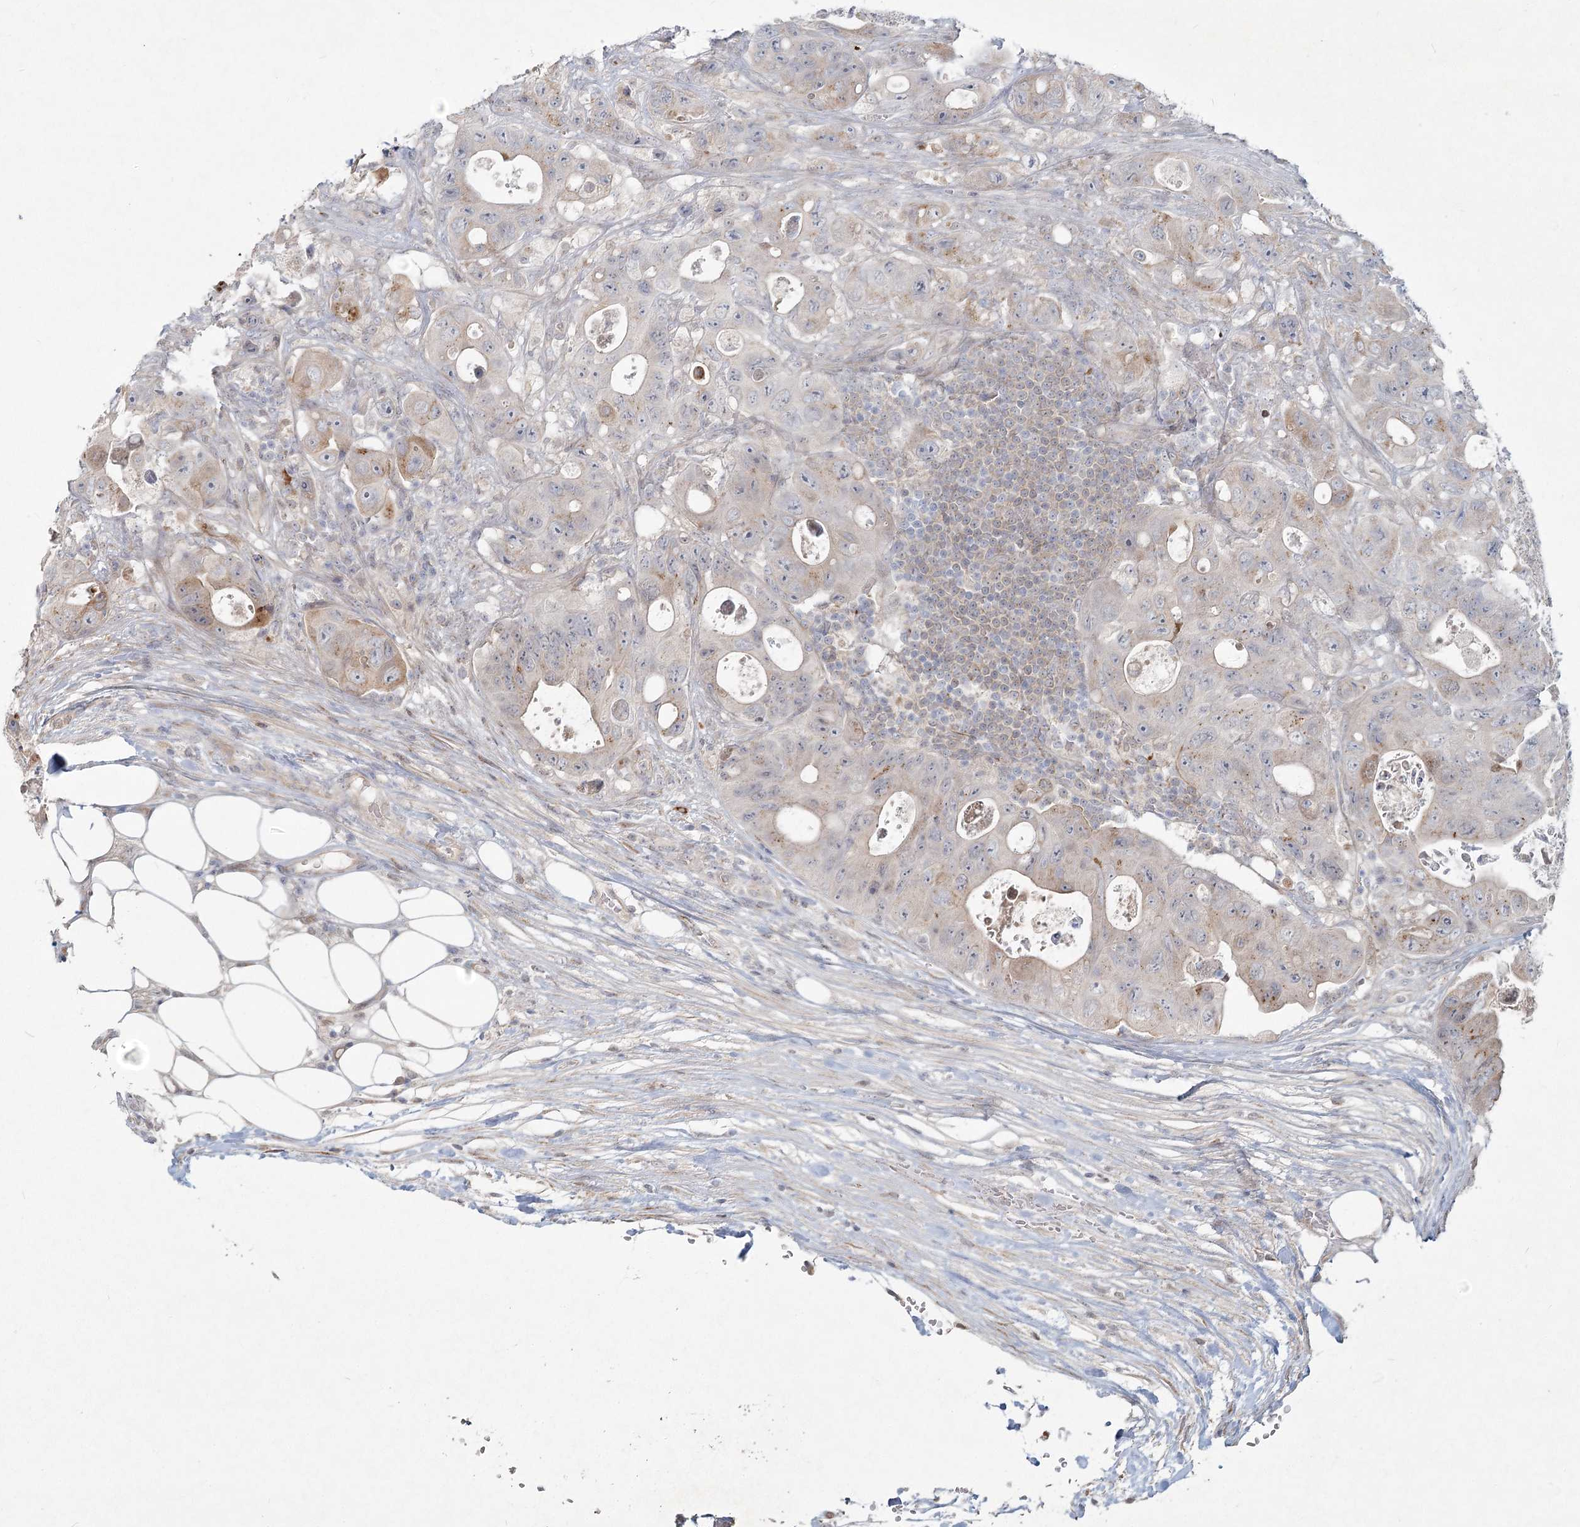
{"staining": {"intensity": "weak", "quantity": "<25%", "location": "cytoplasmic/membranous"}, "tissue": "colorectal cancer", "cell_type": "Tumor cells", "image_type": "cancer", "snomed": [{"axis": "morphology", "description": "Adenocarcinoma, NOS"}, {"axis": "topography", "description": "Colon"}], "caption": "DAB immunohistochemical staining of colorectal cancer (adenocarcinoma) exhibits no significant expression in tumor cells.", "gene": "LRP2BP", "patient": {"sex": "female", "age": 46}}